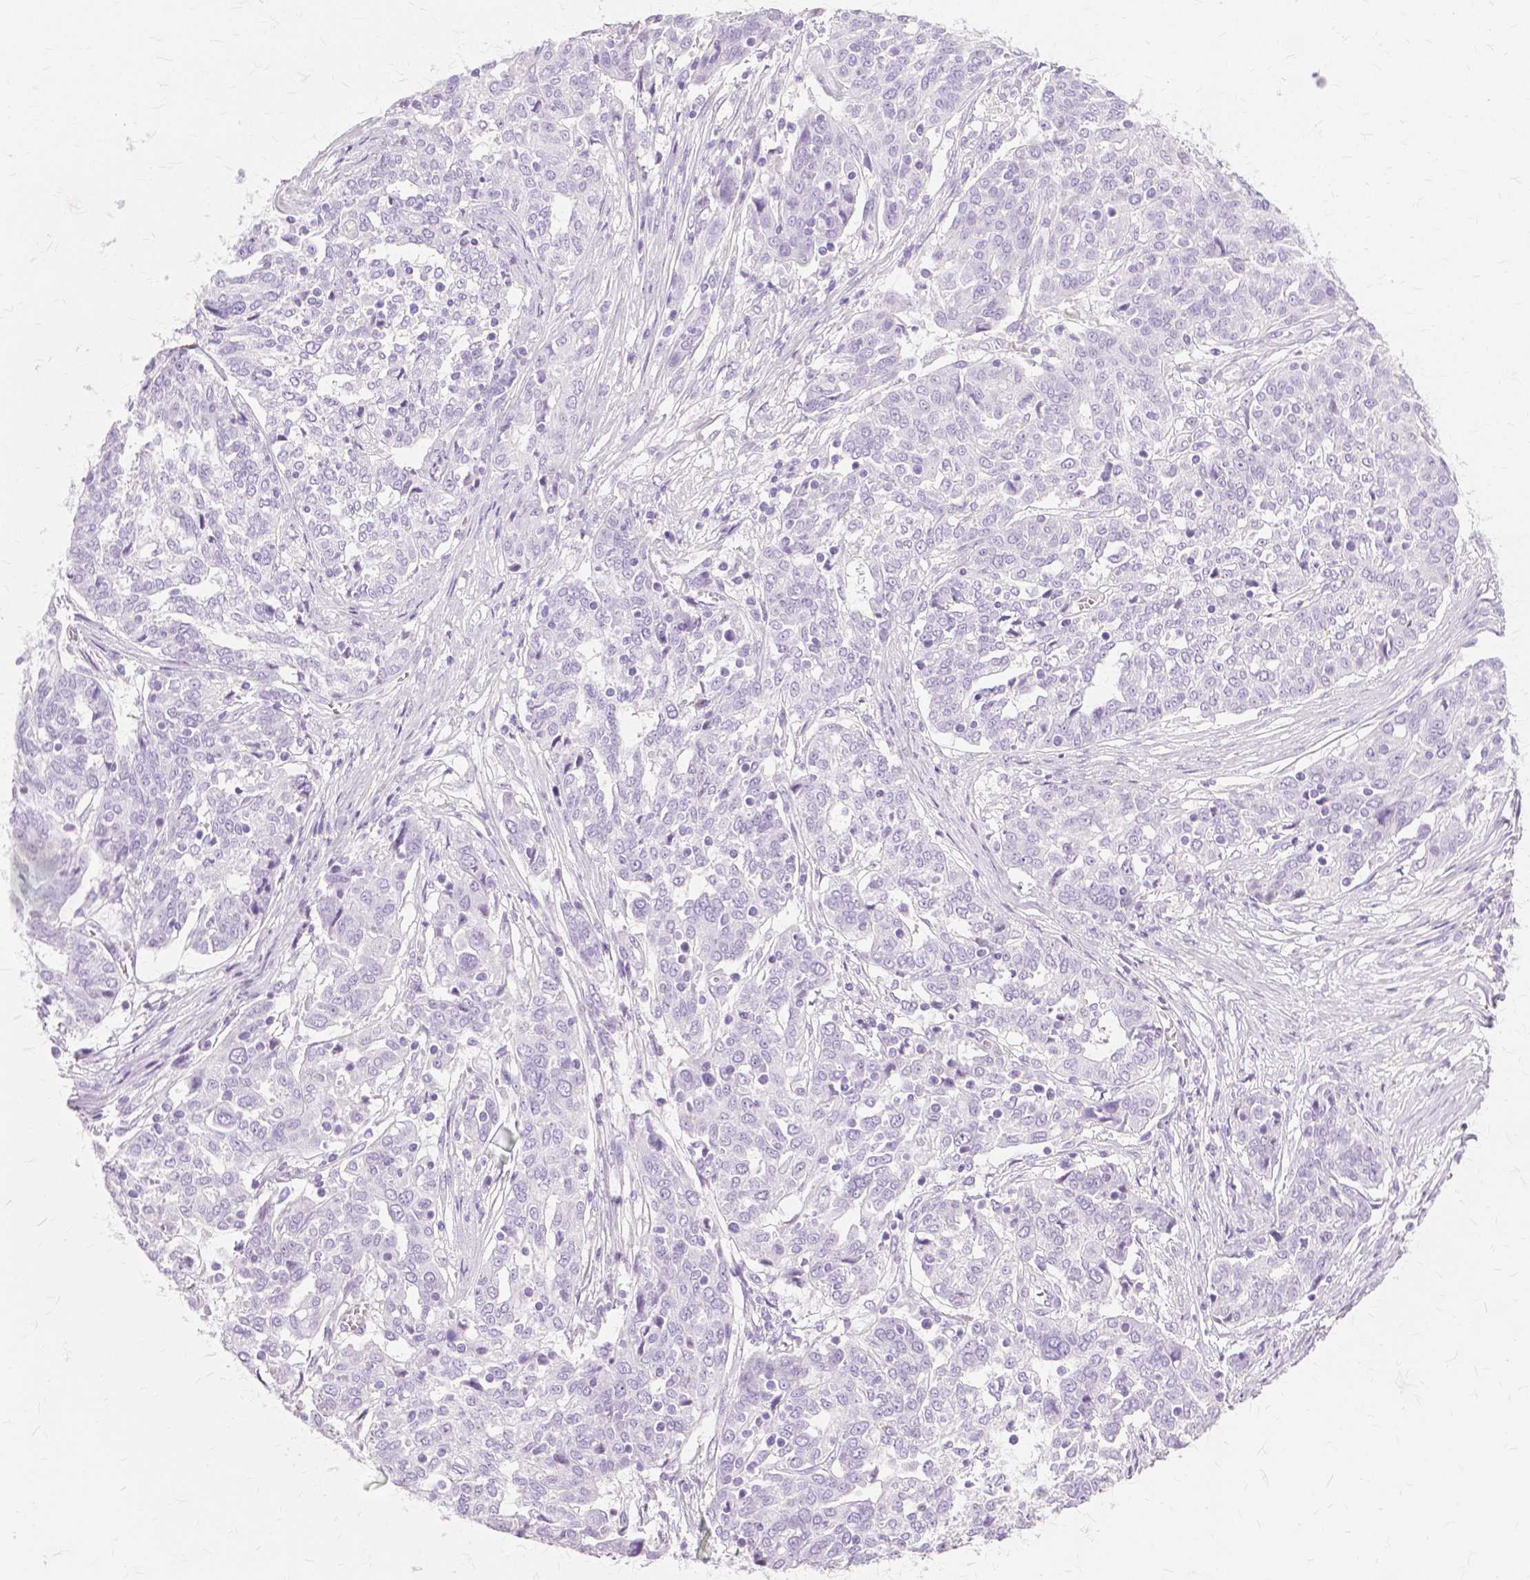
{"staining": {"intensity": "negative", "quantity": "none", "location": "none"}, "tissue": "ovarian cancer", "cell_type": "Tumor cells", "image_type": "cancer", "snomed": [{"axis": "morphology", "description": "Cystadenocarcinoma, serous, NOS"}, {"axis": "topography", "description": "Ovary"}], "caption": "A histopathology image of human serous cystadenocarcinoma (ovarian) is negative for staining in tumor cells.", "gene": "TGM1", "patient": {"sex": "female", "age": 67}}